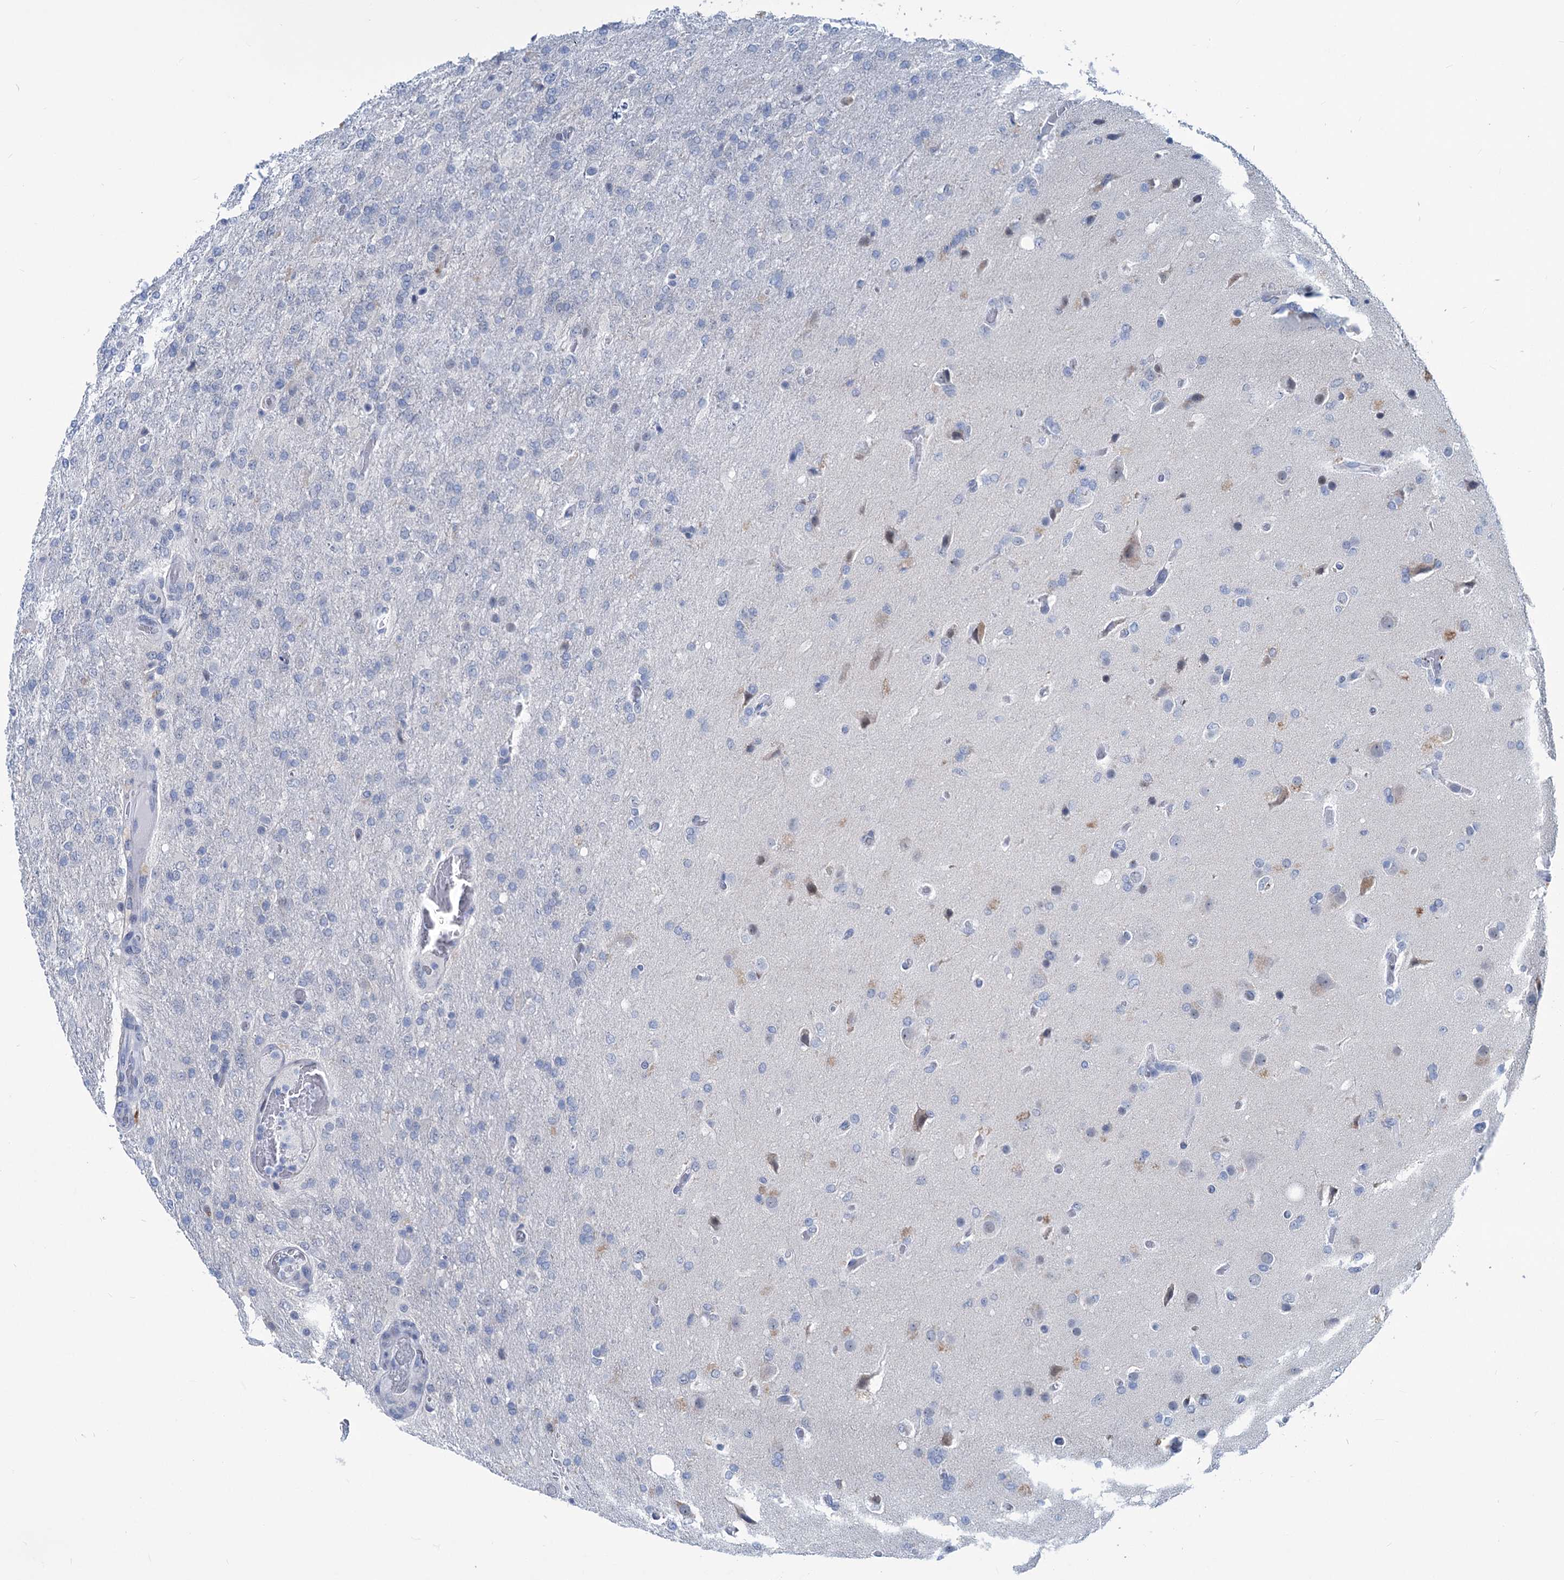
{"staining": {"intensity": "negative", "quantity": "none", "location": "none"}, "tissue": "glioma", "cell_type": "Tumor cells", "image_type": "cancer", "snomed": [{"axis": "morphology", "description": "Glioma, malignant, High grade"}, {"axis": "topography", "description": "Brain"}], "caption": "Tumor cells are negative for protein expression in human malignant glioma (high-grade).", "gene": "NEU3", "patient": {"sex": "female", "age": 74}}